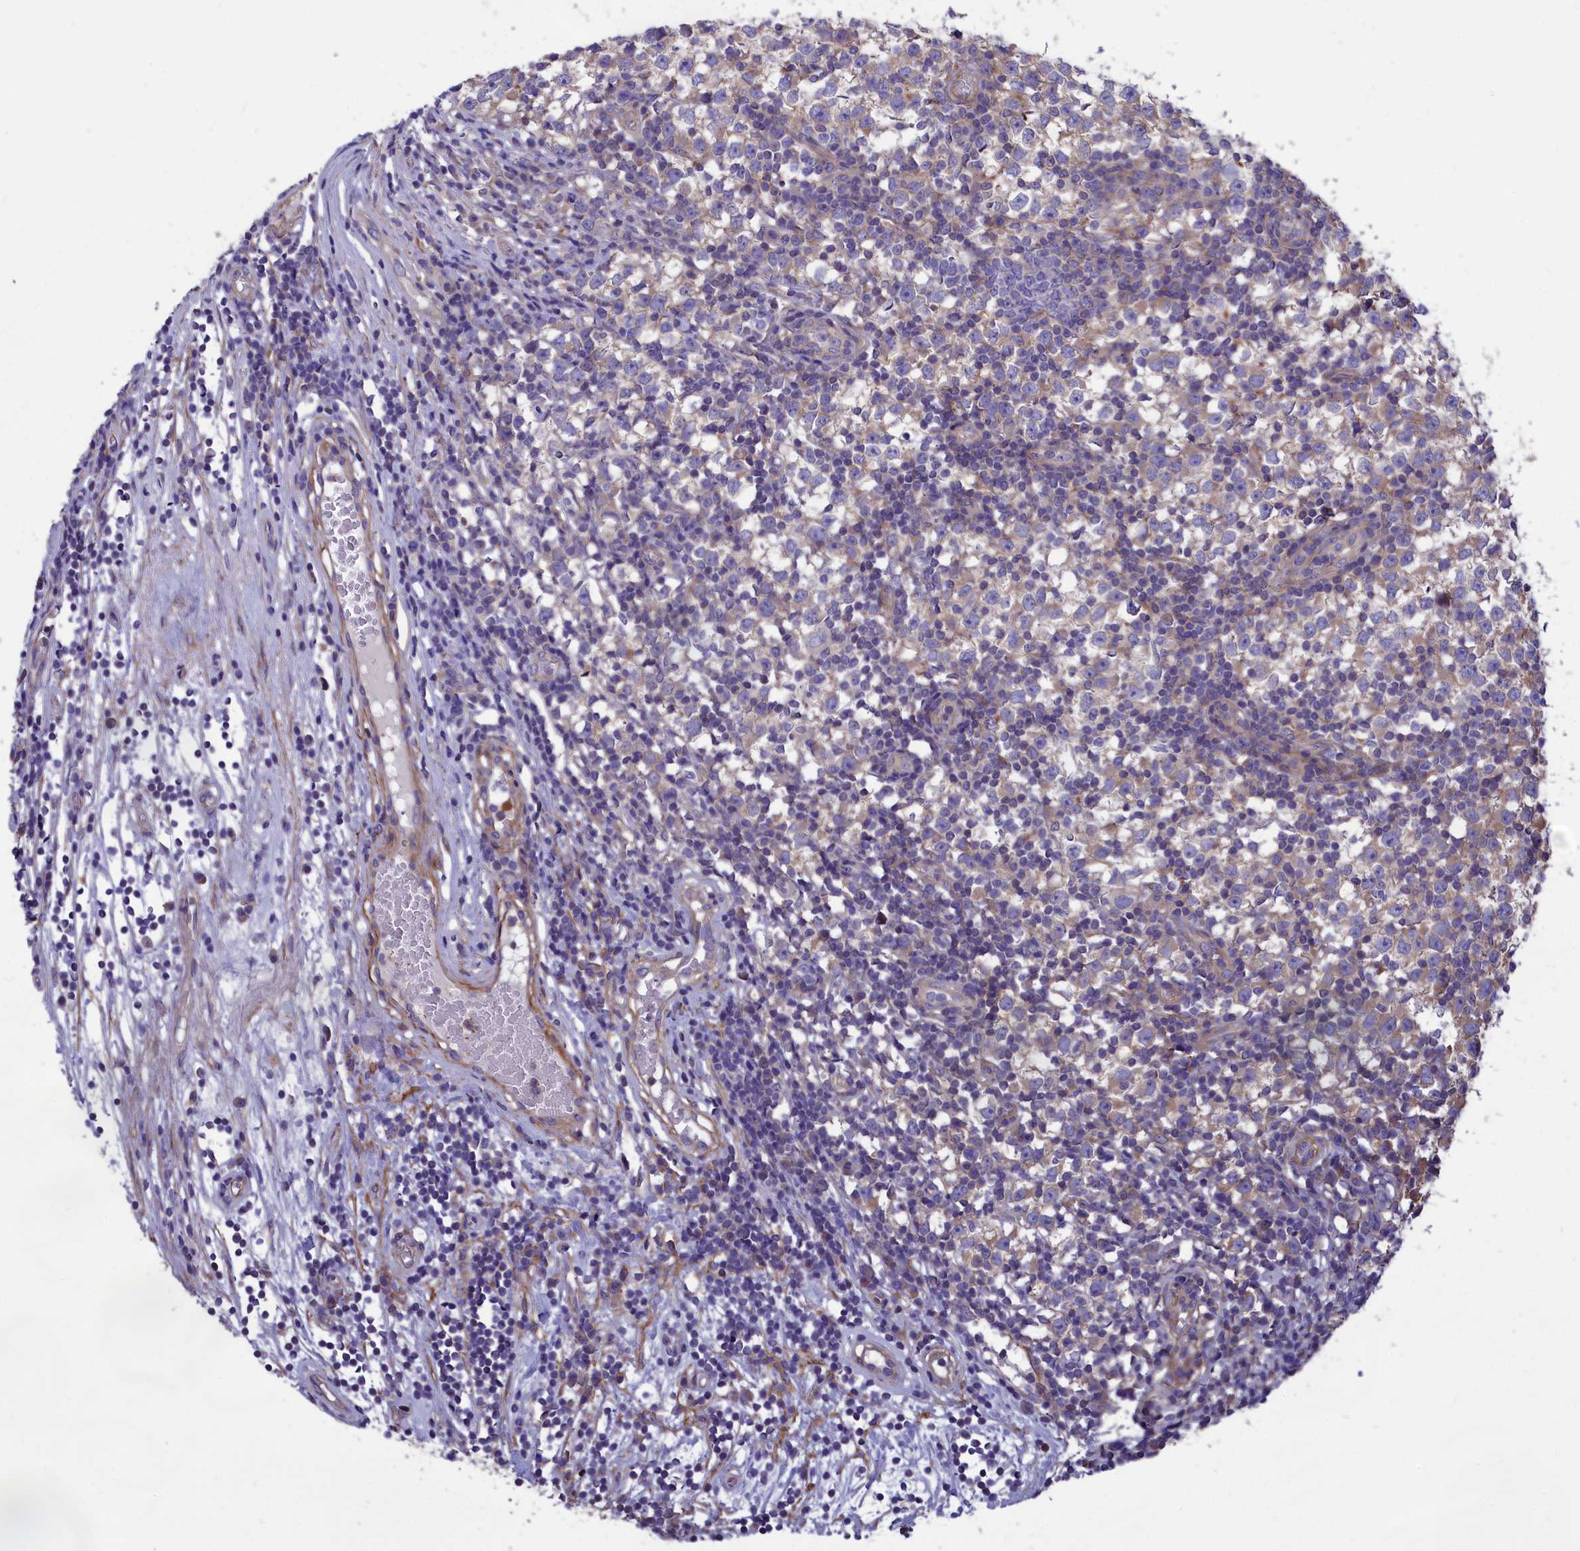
{"staining": {"intensity": "negative", "quantity": "none", "location": "none"}, "tissue": "testis cancer", "cell_type": "Tumor cells", "image_type": "cancer", "snomed": [{"axis": "morphology", "description": "Seminoma, NOS"}, {"axis": "topography", "description": "Testis"}], "caption": "Immunohistochemistry (IHC) photomicrograph of neoplastic tissue: human testis cancer stained with DAB displays no significant protein staining in tumor cells. (Brightfield microscopy of DAB (3,3'-diaminobenzidine) immunohistochemistry at high magnification).", "gene": "AMDHD2", "patient": {"sex": "male", "age": 65}}